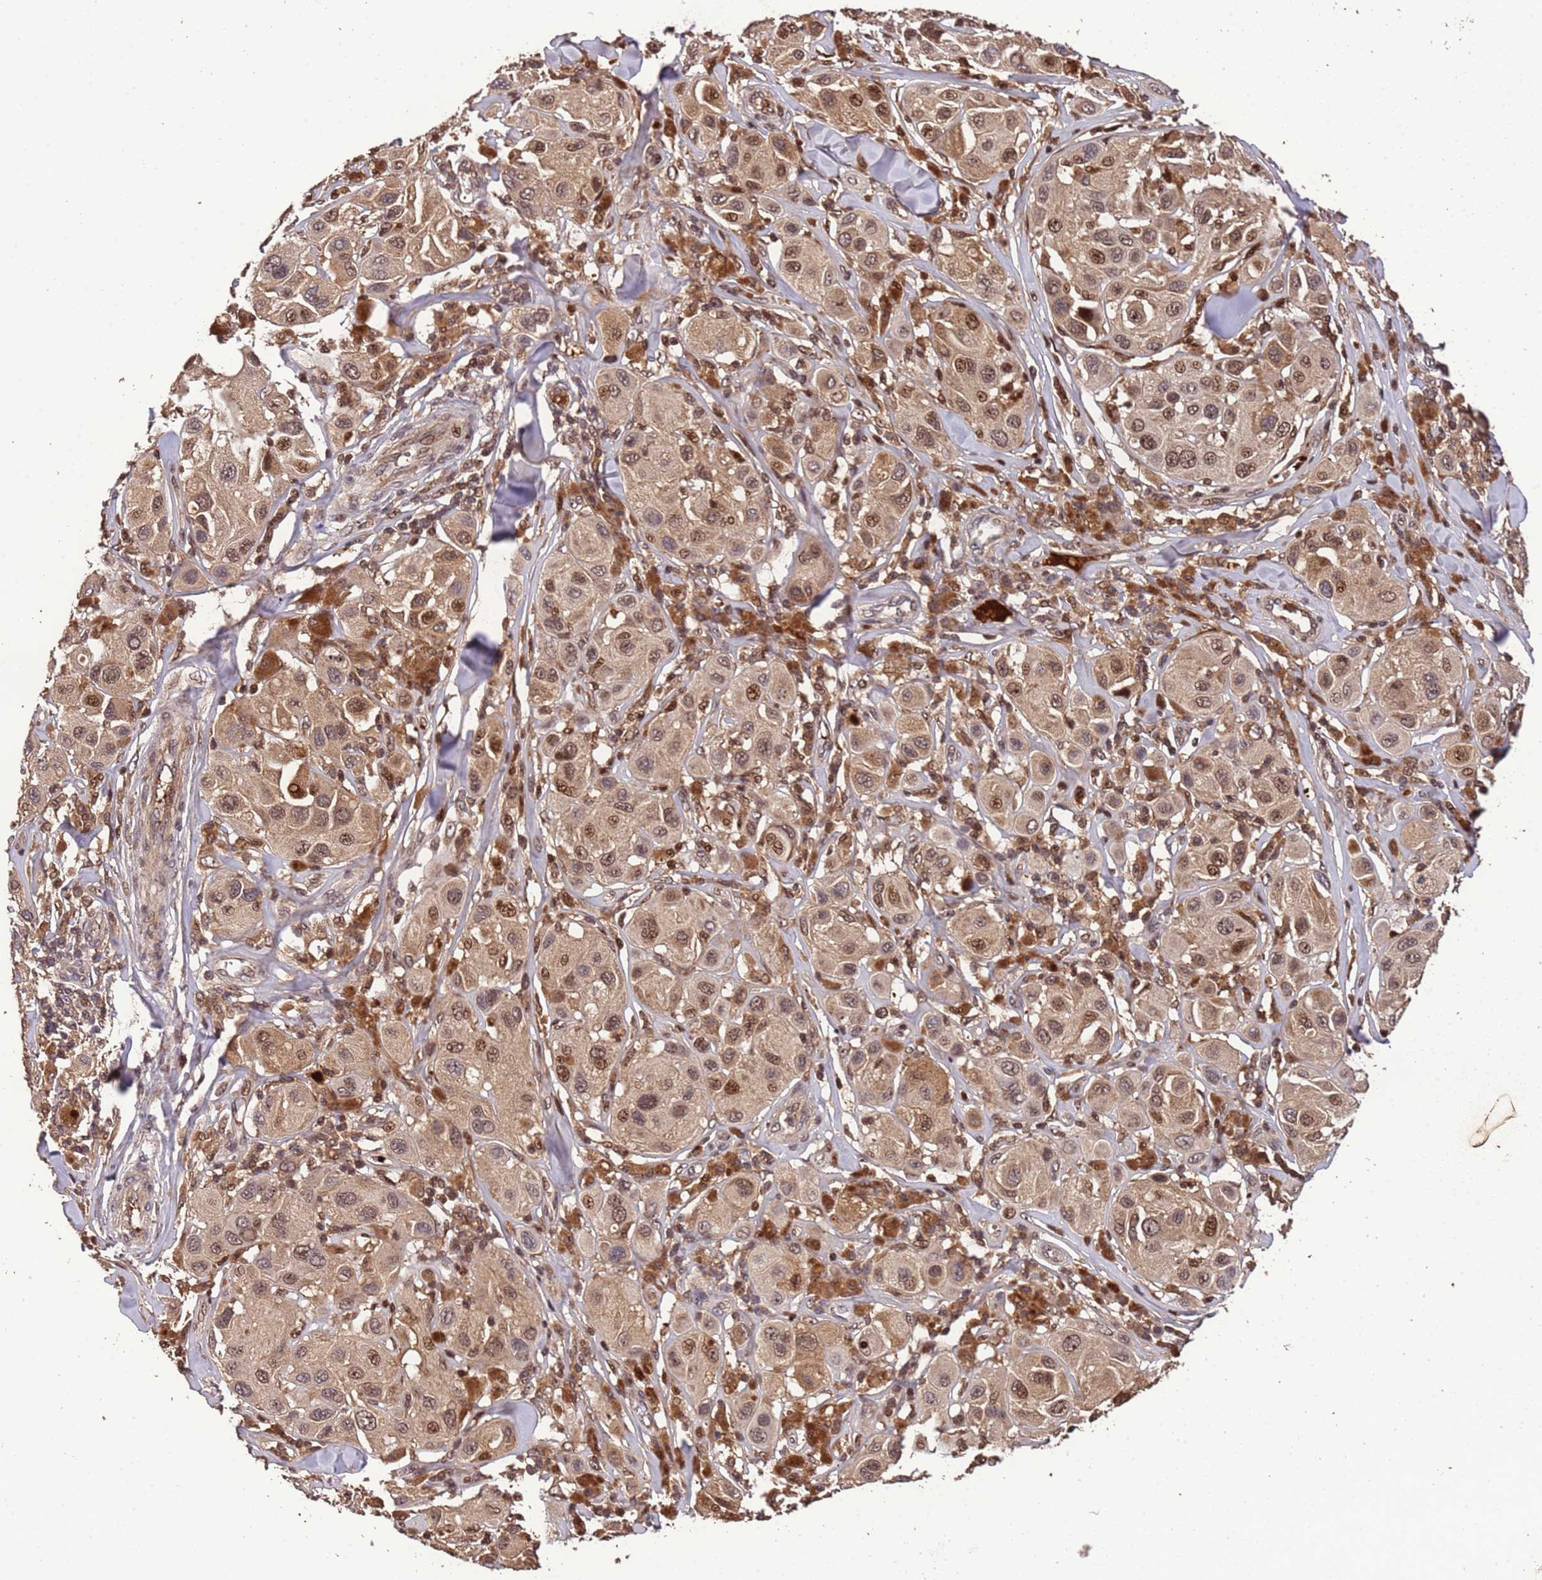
{"staining": {"intensity": "moderate", "quantity": ">75%", "location": "nuclear"}, "tissue": "melanoma", "cell_type": "Tumor cells", "image_type": "cancer", "snomed": [{"axis": "morphology", "description": "Malignant melanoma, Metastatic site"}, {"axis": "topography", "description": "Skin"}], "caption": "Malignant melanoma (metastatic site) tissue reveals moderate nuclear expression in approximately >75% of tumor cells, visualized by immunohistochemistry.", "gene": "CCDC184", "patient": {"sex": "male", "age": 41}}